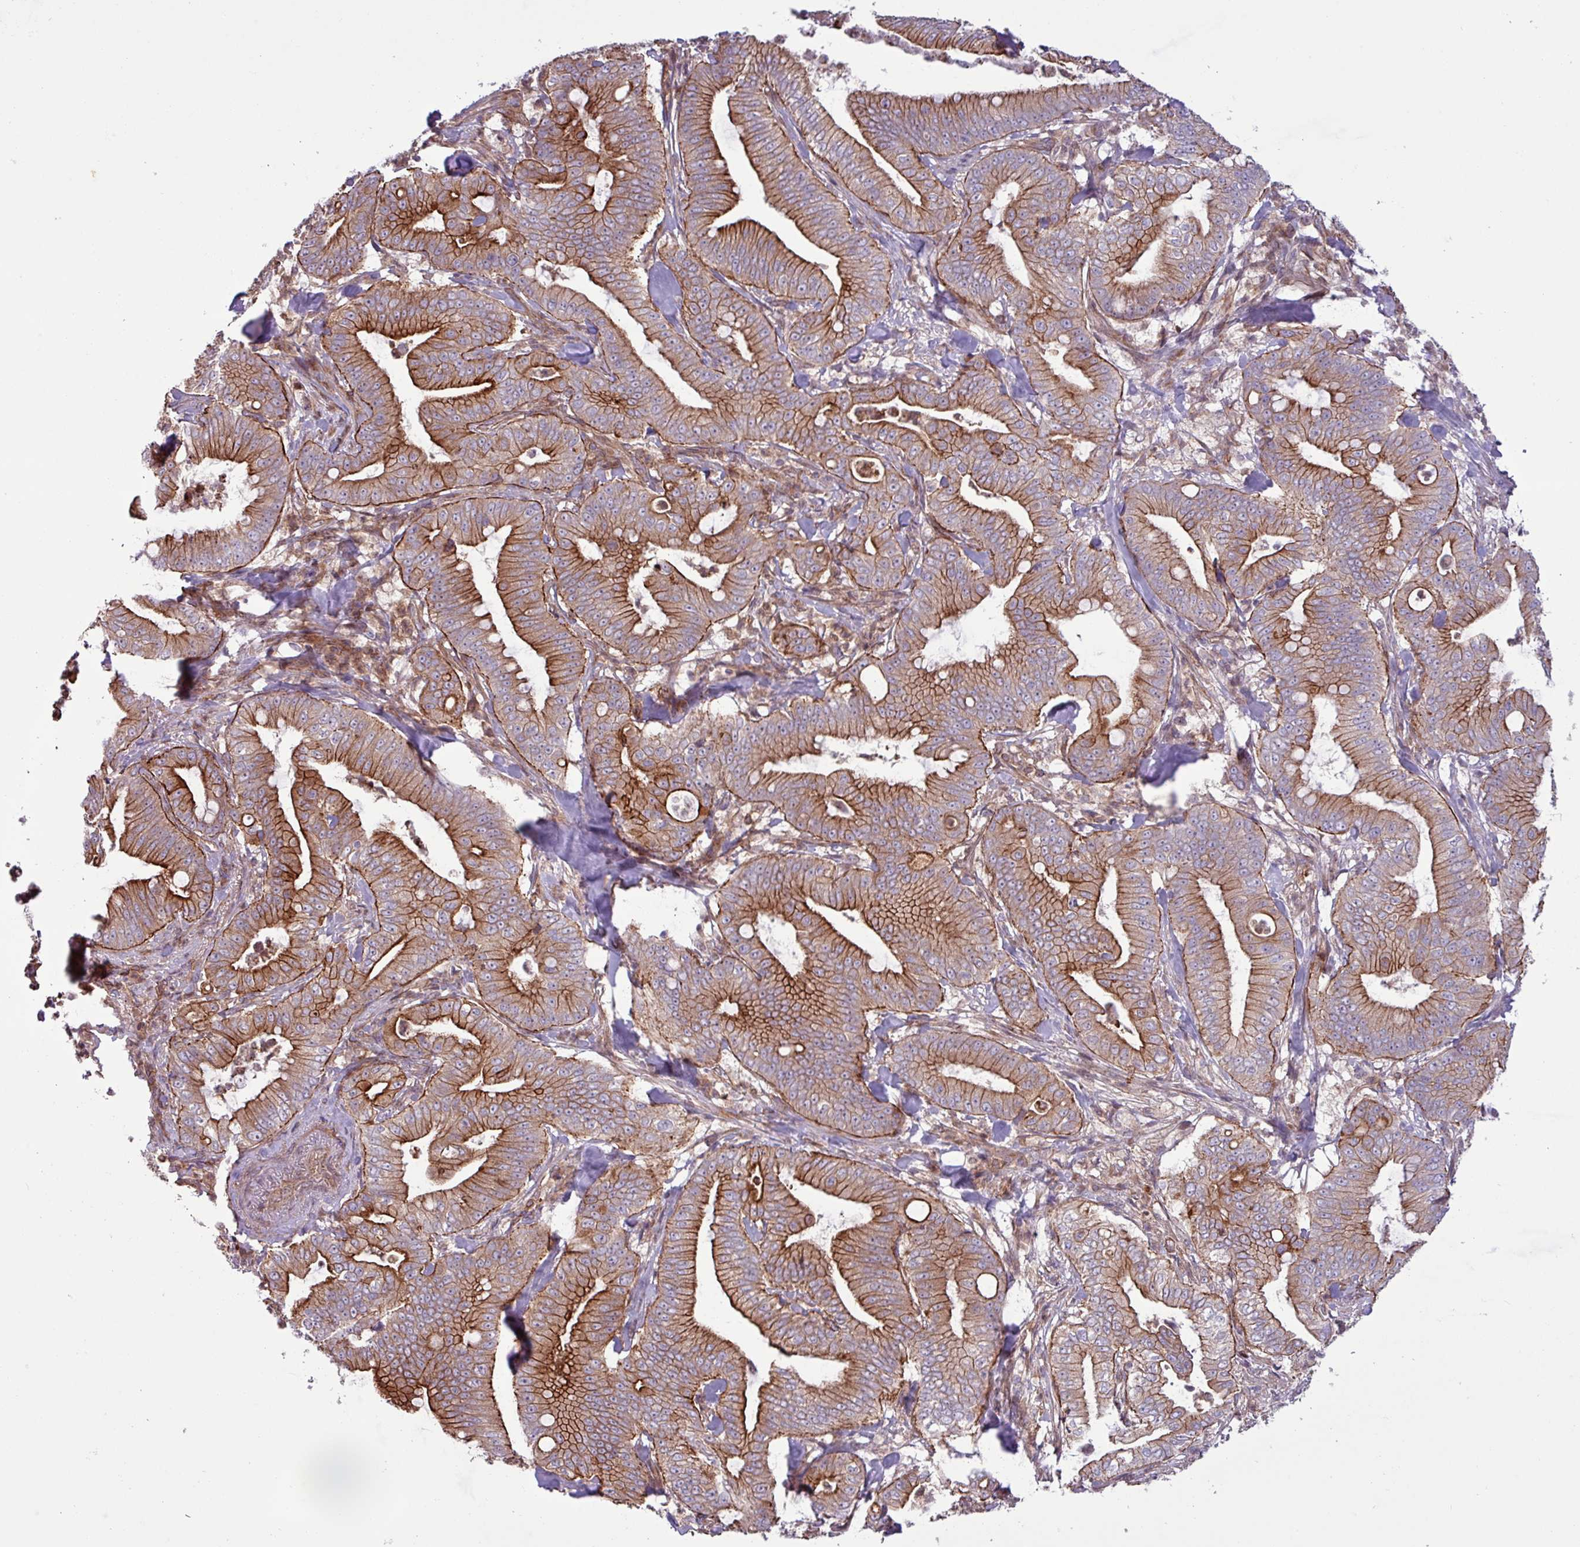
{"staining": {"intensity": "strong", "quantity": ">75%", "location": "cytoplasmic/membranous"}, "tissue": "pancreatic cancer", "cell_type": "Tumor cells", "image_type": "cancer", "snomed": [{"axis": "morphology", "description": "Adenocarcinoma, NOS"}, {"axis": "topography", "description": "Pancreas"}], "caption": "The immunohistochemical stain shows strong cytoplasmic/membranous expression in tumor cells of pancreatic cancer tissue.", "gene": "CNTRL", "patient": {"sex": "male", "age": 71}}